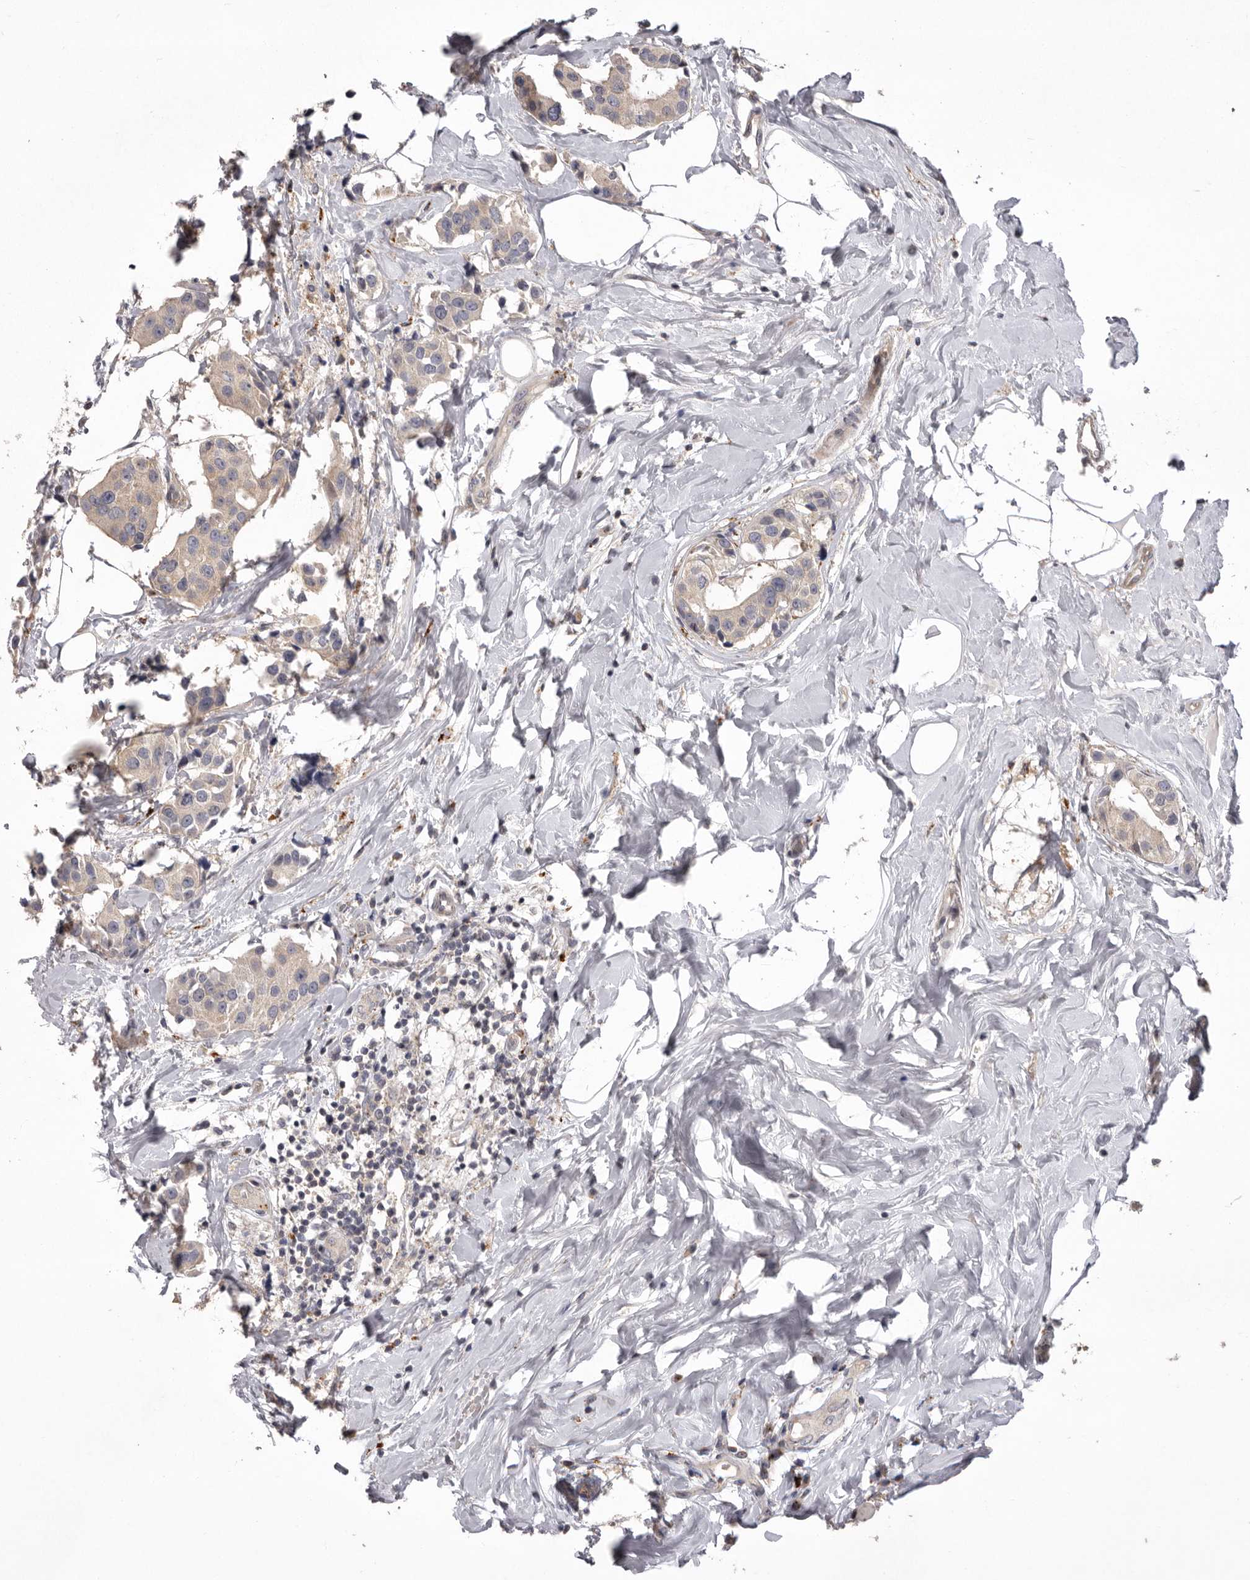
{"staining": {"intensity": "weak", "quantity": "<25%", "location": "cytoplasmic/membranous"}, "tissue": "breast cancer", "cell_type": "Tumor cells", "image_type": "cancer", "snomed": [{"axis": "morphology", "description": "Normal tissue, NOS"}, {"axis": "morphology", "description": "Duct carcinoma"}, {"axis": "topography", "description": "Breast"}], "caption": "DAB (3,3'-diaminobenzidine) immunohistochemical staining of human breast cancer demonstrates no significant staining in tumor cells.", "gene": "WDR47", "patient": {"sex": "female", "age": 39}}